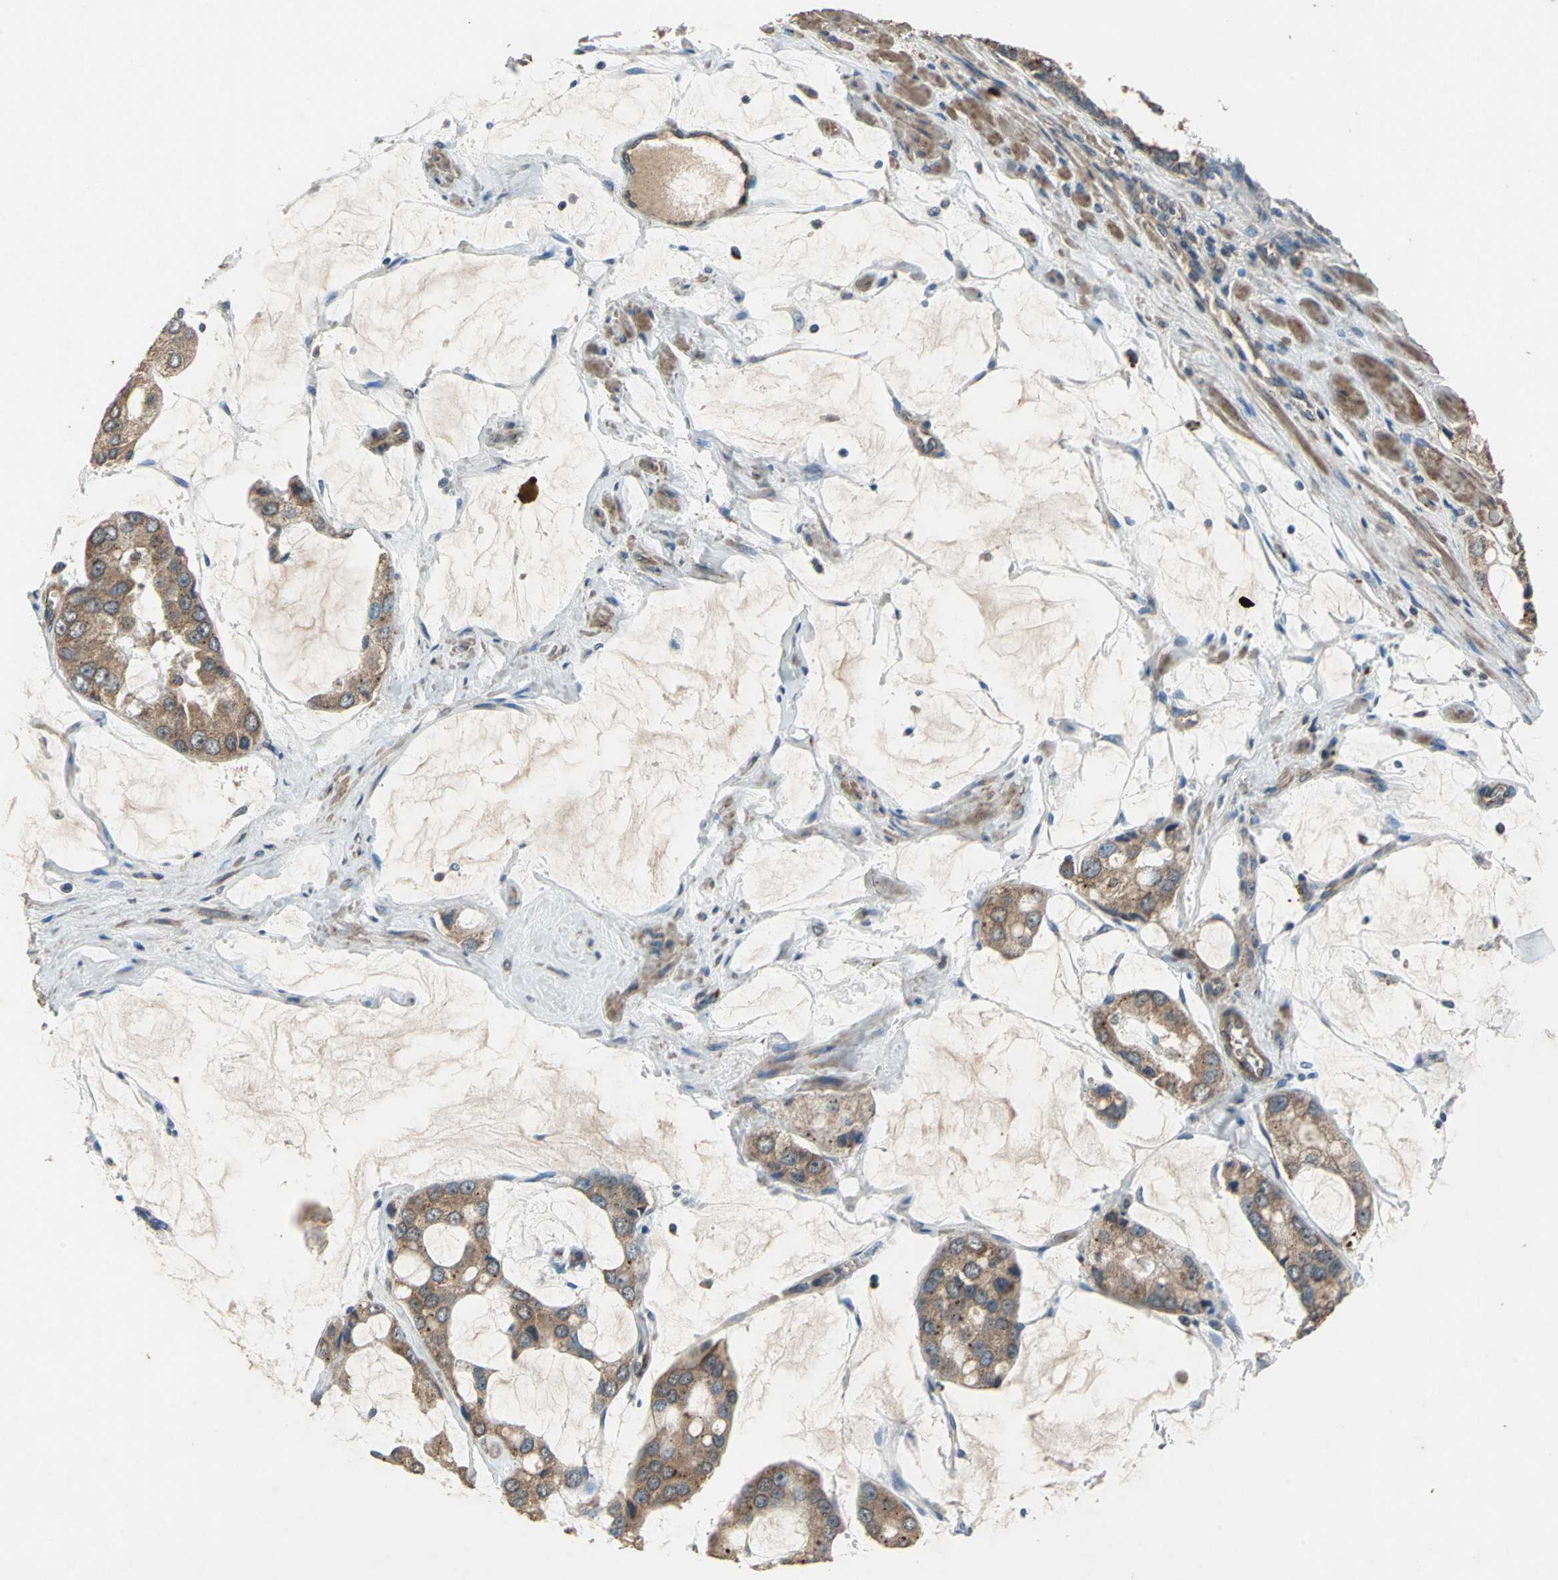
{"staining": {"intensity": "moderate", "quantity": ">75%", "location": "cytoplasmic/membranous"}, "tissue": "prostate cancer", "cell_type": "Tumor cells", "image_type": "cancer", "snomed": [{"axis": "morphology", "description": "Adenocarcinoma, High grade"}, {"axis": "topography", "description": "Prostate"}], "caption": "This is an image of immunohistochemistry staining of prostate cancer, which shows moderate positivity in the cytoplasmic/membranous of tumor cells.", "gene": "POLRMT", "patient": {"sex": "male", "age": 67}}